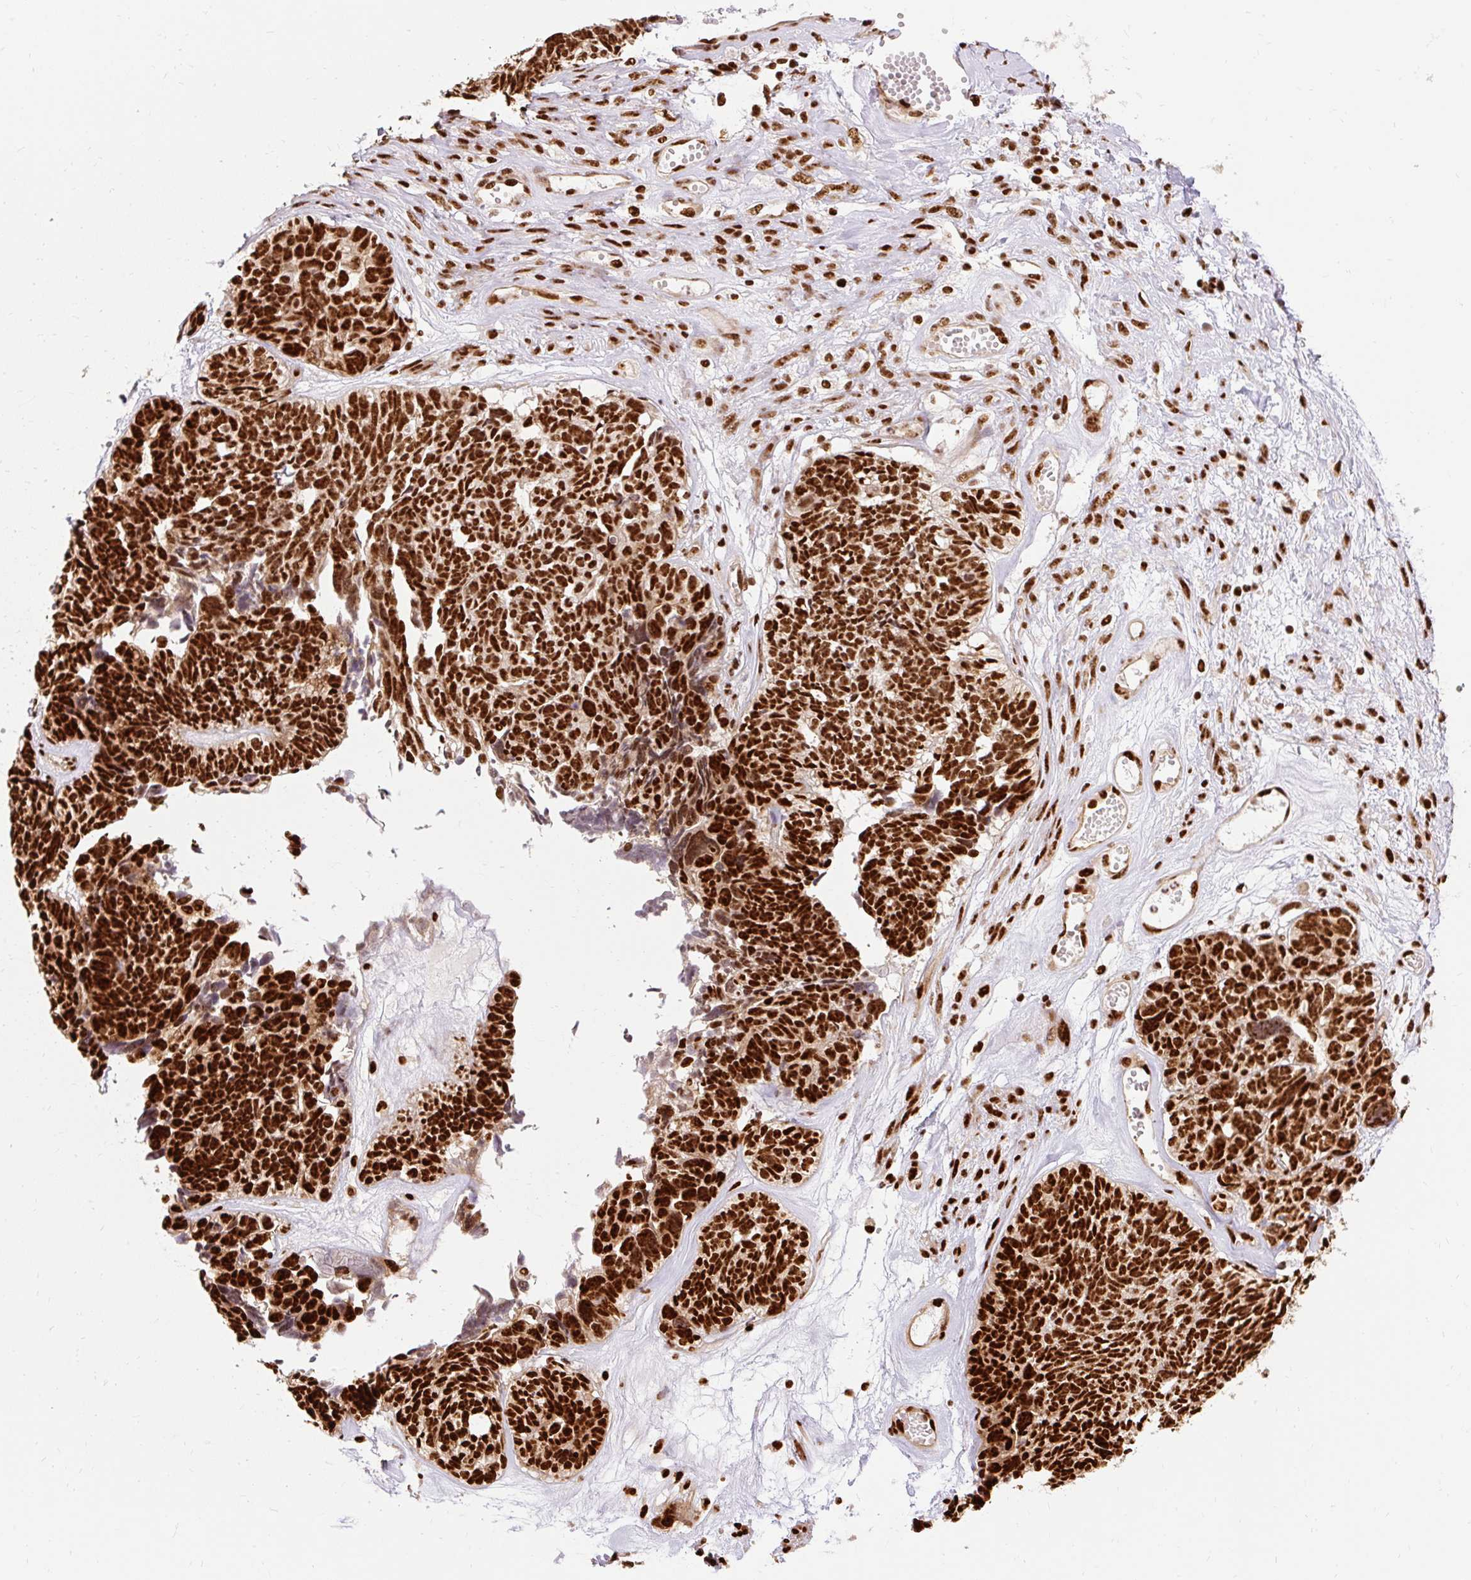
{"staining": {"intensity": "strong", "quantity": ">75%", "location": "nuclear"}, "tissue": "ovarian cancer", "cell_type": "Tumor cells", "image_type": "cancer", "snomed": [{"axis": "morphology", "description": "Cystadenocarcinoma, serous, NOS"}, {"axis": "topography", "description": "Ovary"}], "caption": "A histopathology image of serous cystadenocarcinoma (ovarian) stained for a protein displays strong nuclear brown staining in tumor cells. (DAB (3,3'-diaminobenzidine) = brown stain, brightfield microscopy at high magnification).", "gene": "MECOM", "patient": {"sex": "female", "age": 79}}